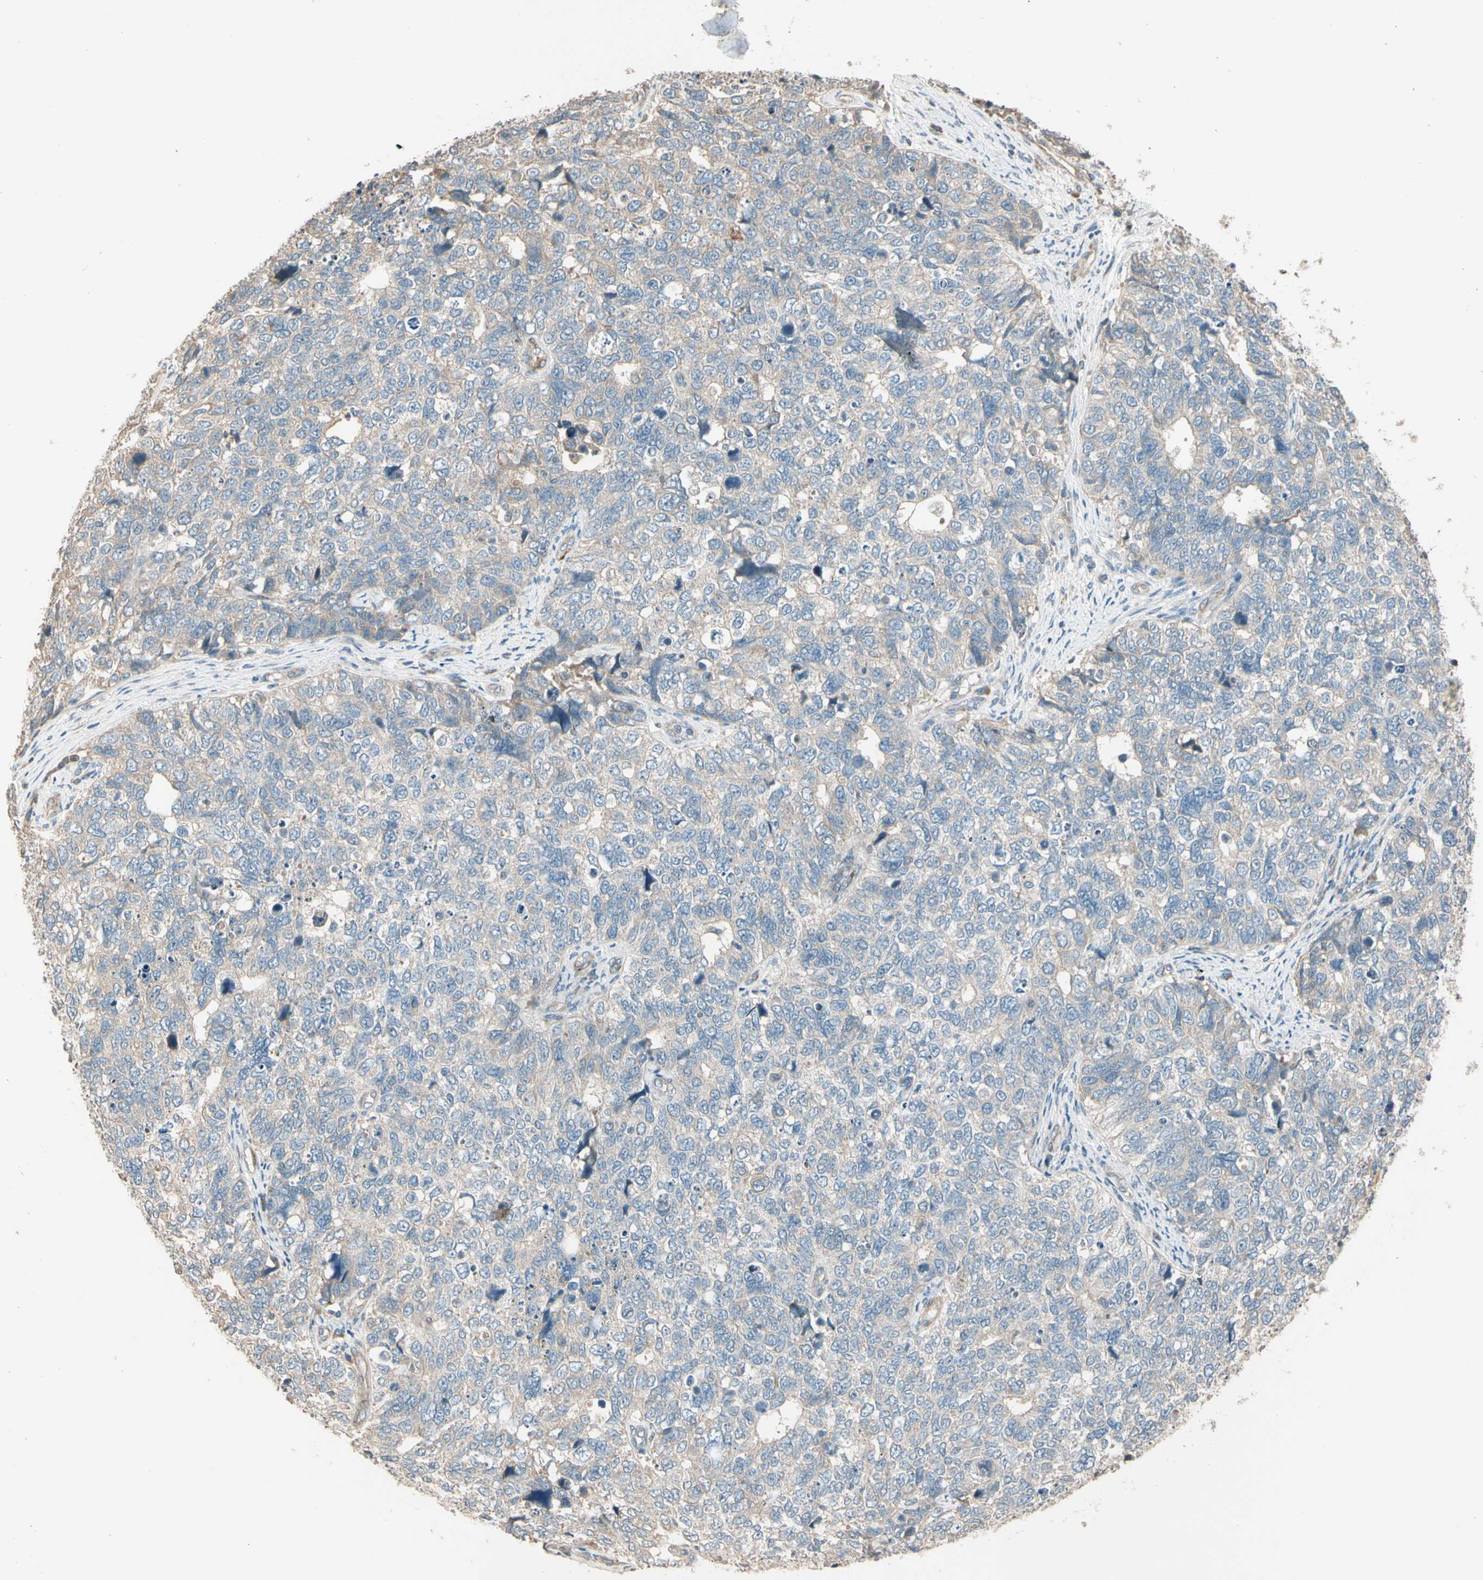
{"staining": {"intensity": "weak", "quantity": ">75%", "location": "cytoplasmic/membranous"}, "tissue": "cervical cancer", "cell_type": "Tumor cells", "image_type": "cancer", "snomed": [{"axis": "morphology", "description": "Squamous cell carcinoma, NOS"}, {"axis": "topography", "description": "Cervix"}], "caption": "Cervical cancer tissue reveals weak cytoplasmic/membranous staining in approximately >75% of tumor cells, visualized by immunohistochemistry.", "gene": "TNFRSF21", "patient": {"sex": "female", "age": 63}}